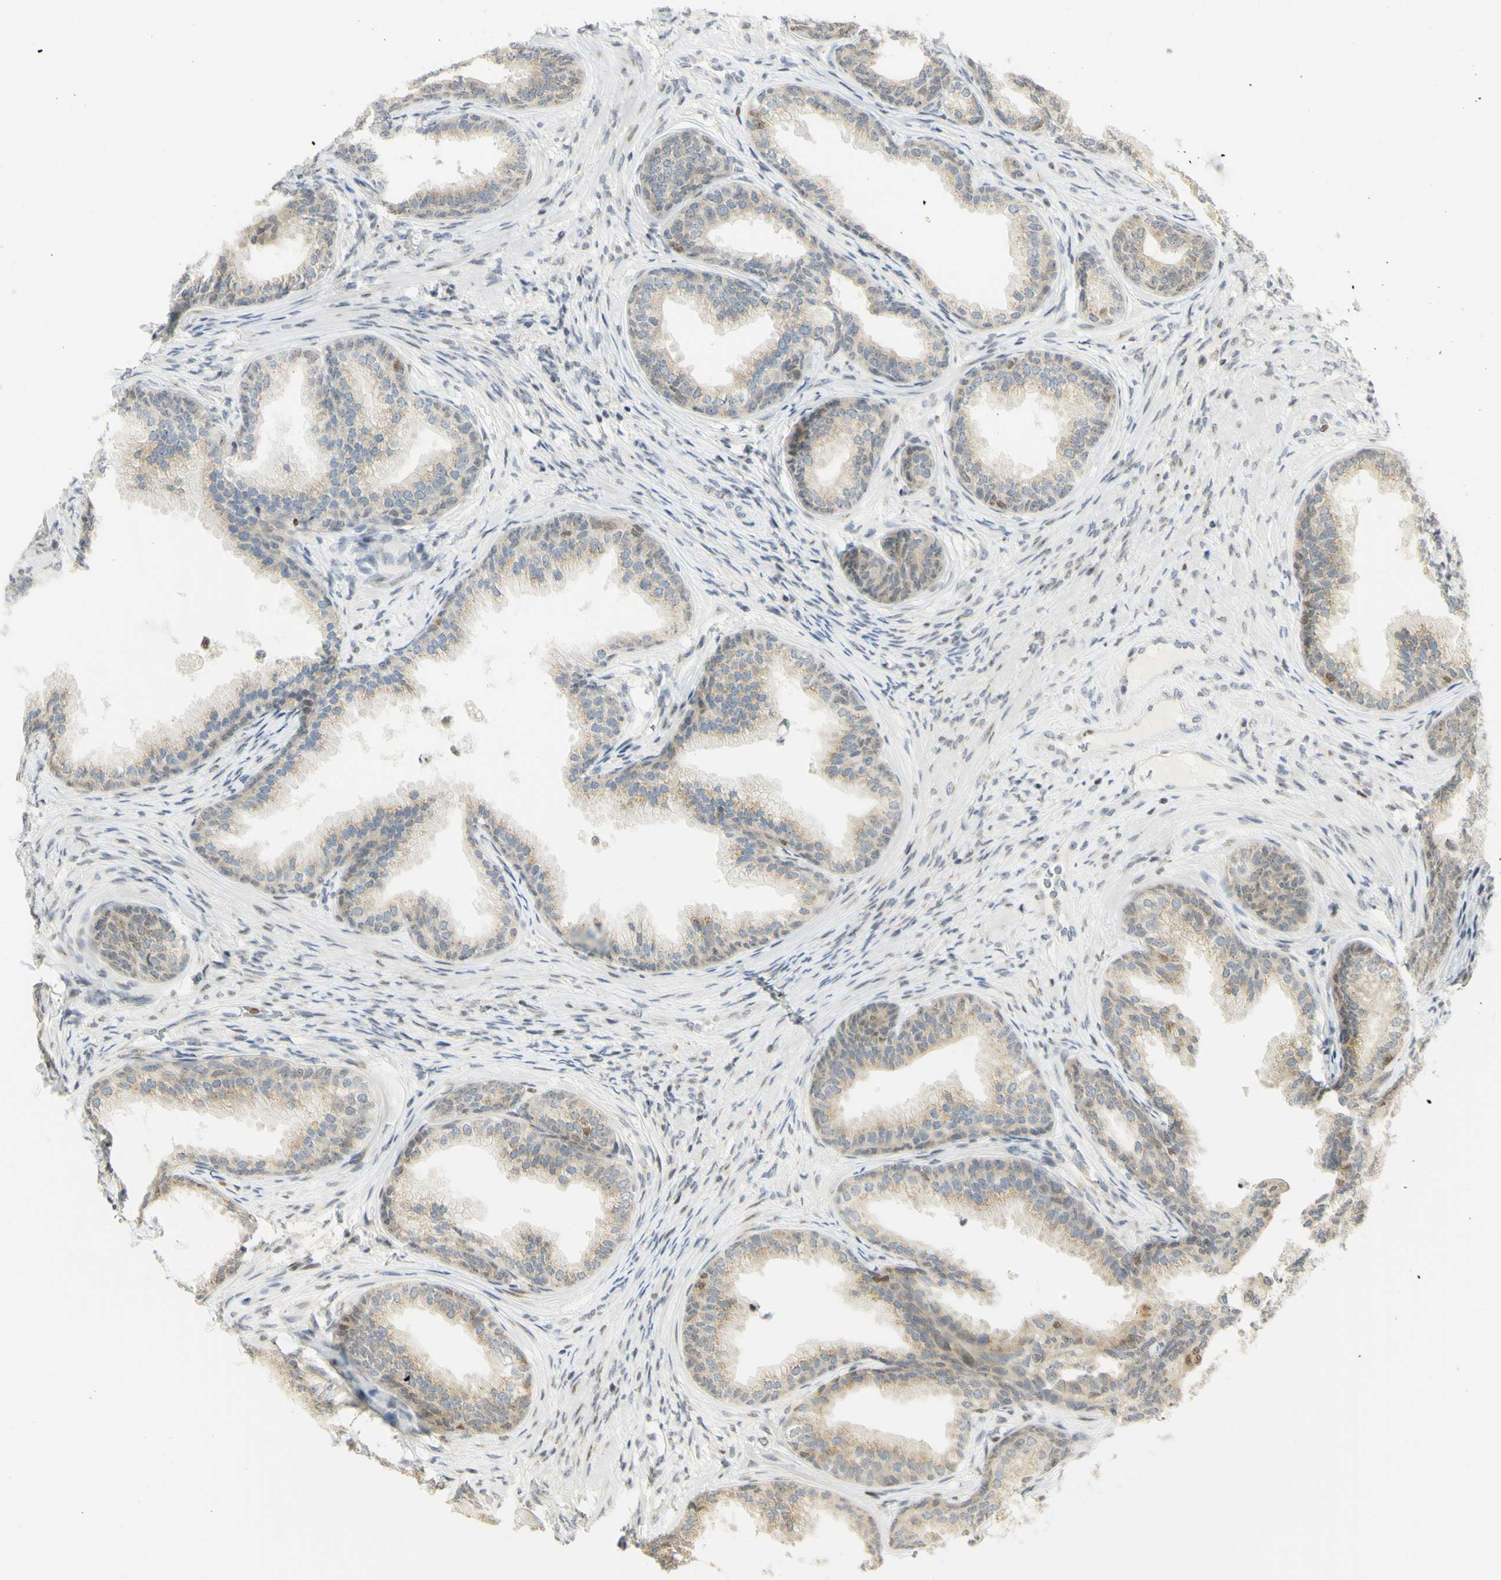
{"staining": {"intensity": "weak", "quantity": ">75%", "location": "cytoplasmic/membranous,nuclear"}, "tissue": "prostate", "cell_type": "Glandular cells", "image_type": "normal", "snomed": [{"axis": "morphology", "description": "Normal tissue, NOS"}, {"axis": "topography", "description": "Prostate"}], "caption": "Immunohistochemical staining of normal human prostate demonstrates weak cytoplasmic/membranous,nuclear protein positivity in approximately >75% of glandular cells.", "gene": "KIF11", "patient": {"sex": "male", "age": 76}}